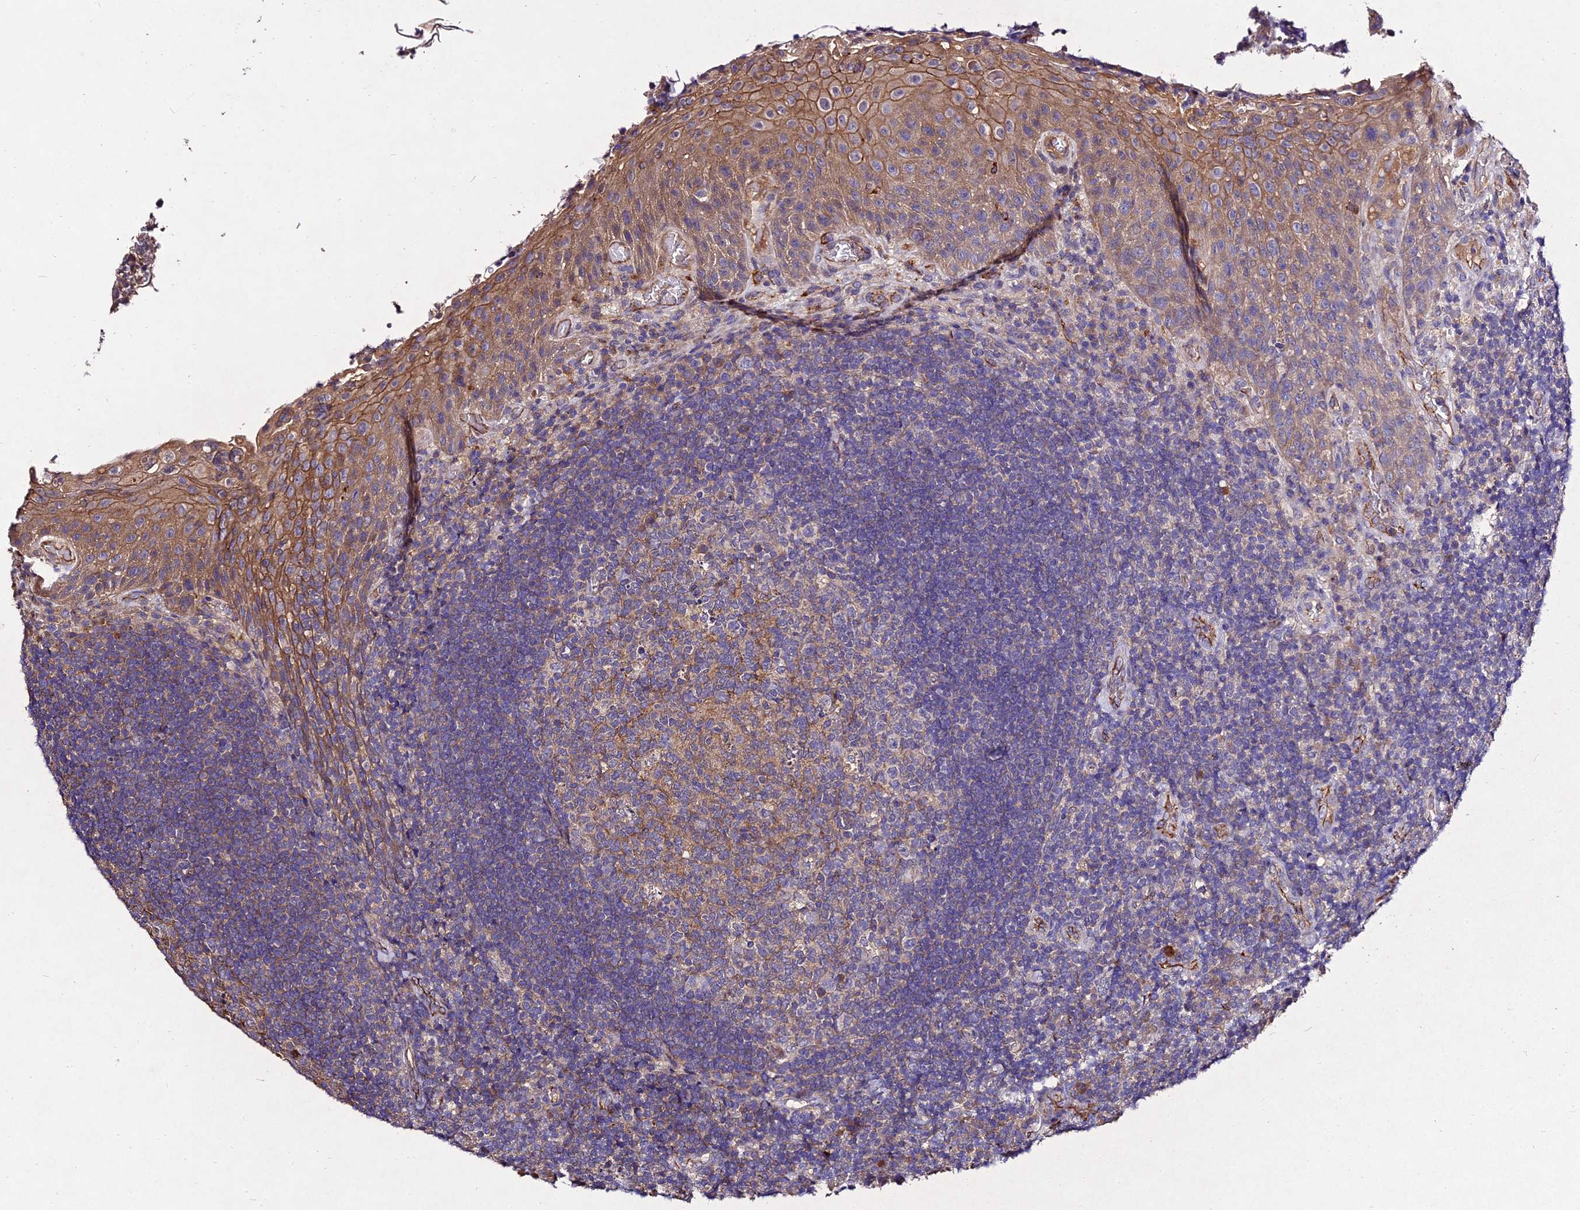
{"staining": {"intensity": "moderate", "quantity": "25%-75%", "location": "cytoplasmic/membranous"}, "tissue": "tonsil", "cell_type": "Germinal center cells", "image_type": "normal", "snomed": [{"axis": "morphology", "description": "Normal tissue, NOS"}, {"axis": "topography", "description": "Tonsil"}], "caption": "This is a photomicrograph of IHC staining of benign tonsil, which shows moderate positivity in the cytoplasmic/membranous of germinal center cells.", "gene": "AP3M1", "patient": {"sex": "male", "age": 17}}